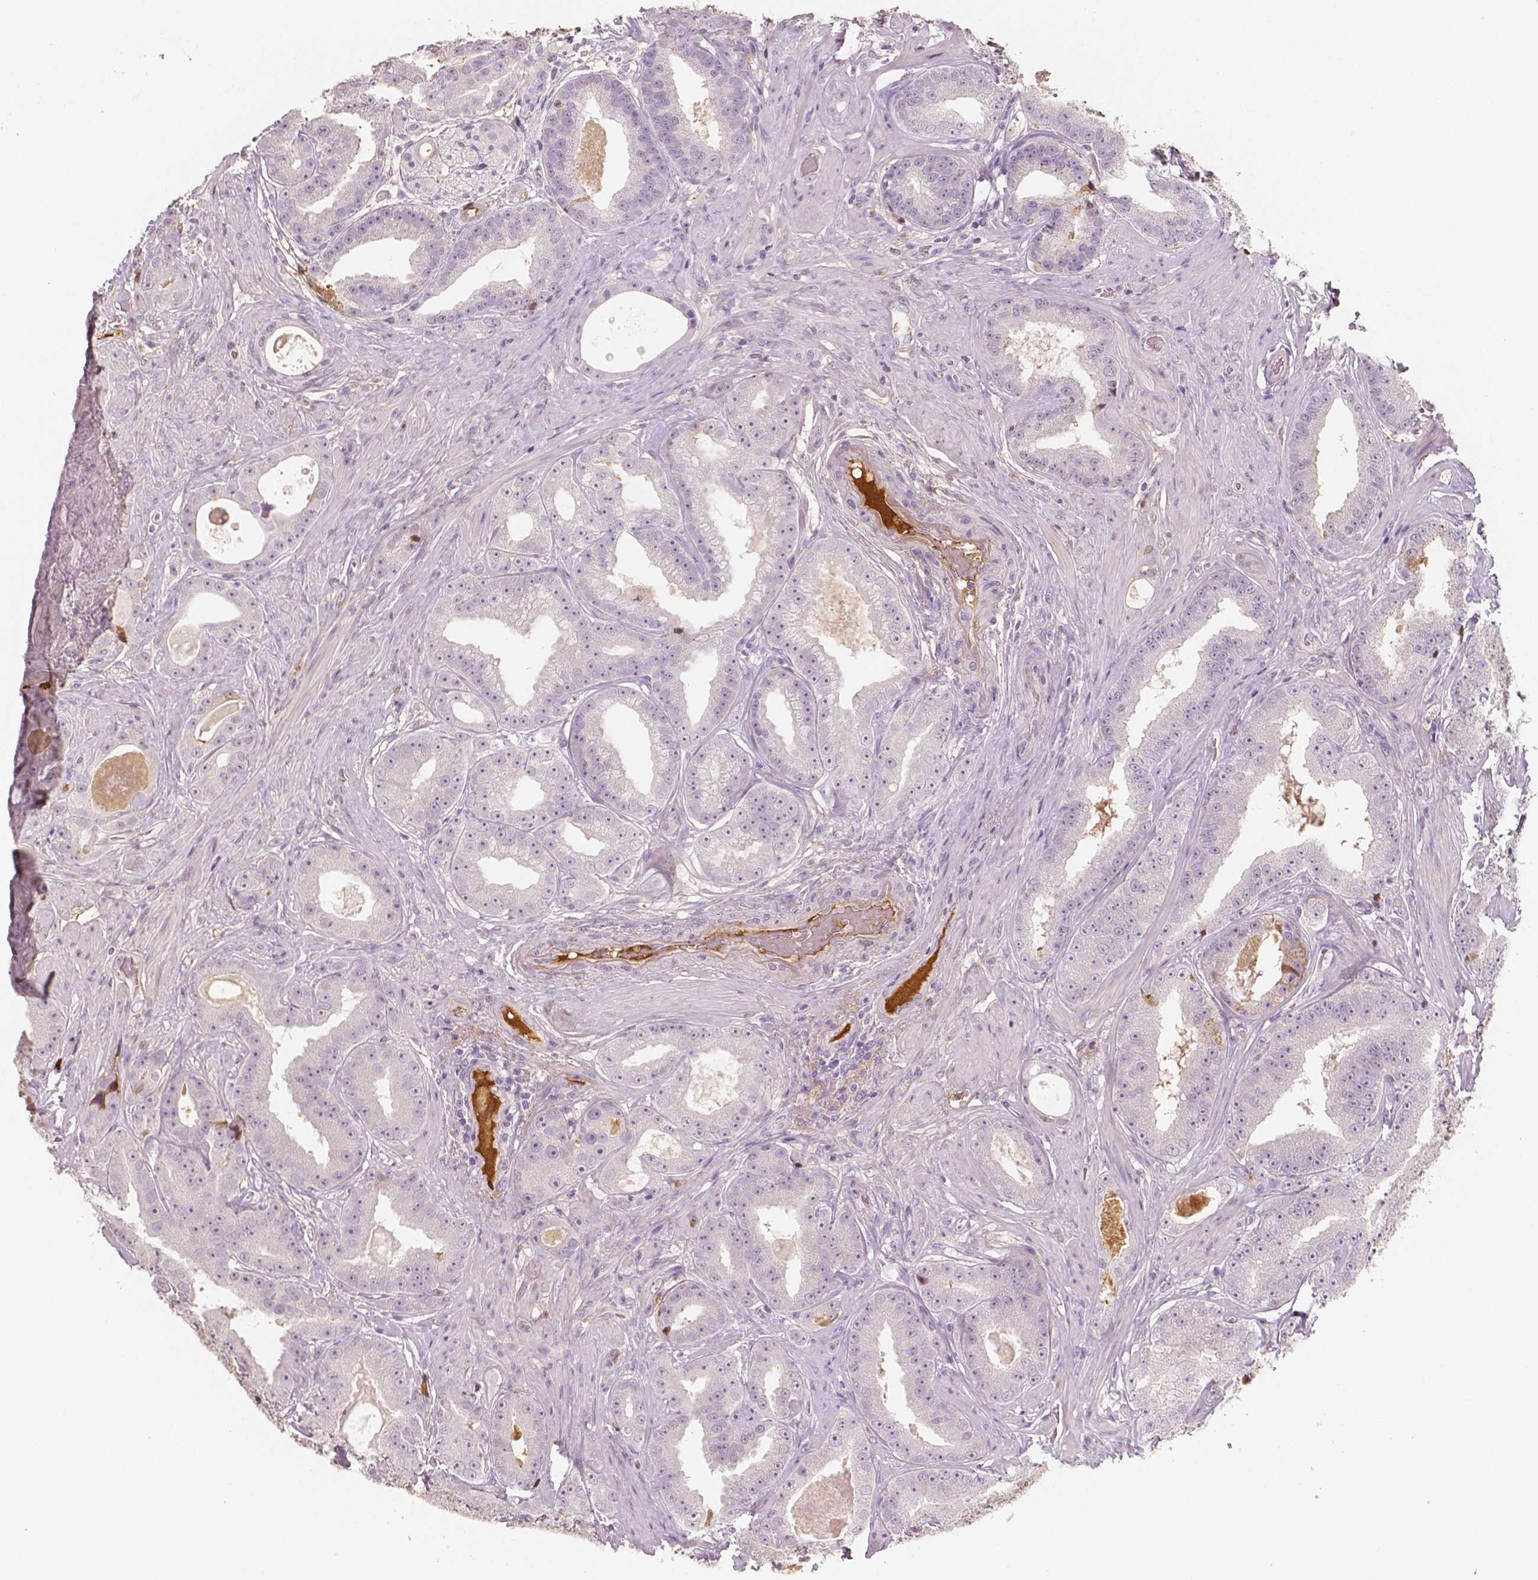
{"staining": {"intensity": "negative", "quantity": "none", "location": "none"}, "tissue": "prostate cancer", "cell_type": "Tumor cells", "image_type": "cancer", "snomed": [{"axis": "morphology", "description": "Adenocarcinoma, Low grade"}, {"axis": "topography", "description": "Prostate"}], "caption": "Prostate cancer stained for a protein using immunohistochemistry (IHC) exhibits no staining tumor cells.", "gene": "APOA4", "patient": {"sex": "male", "age": 60}}